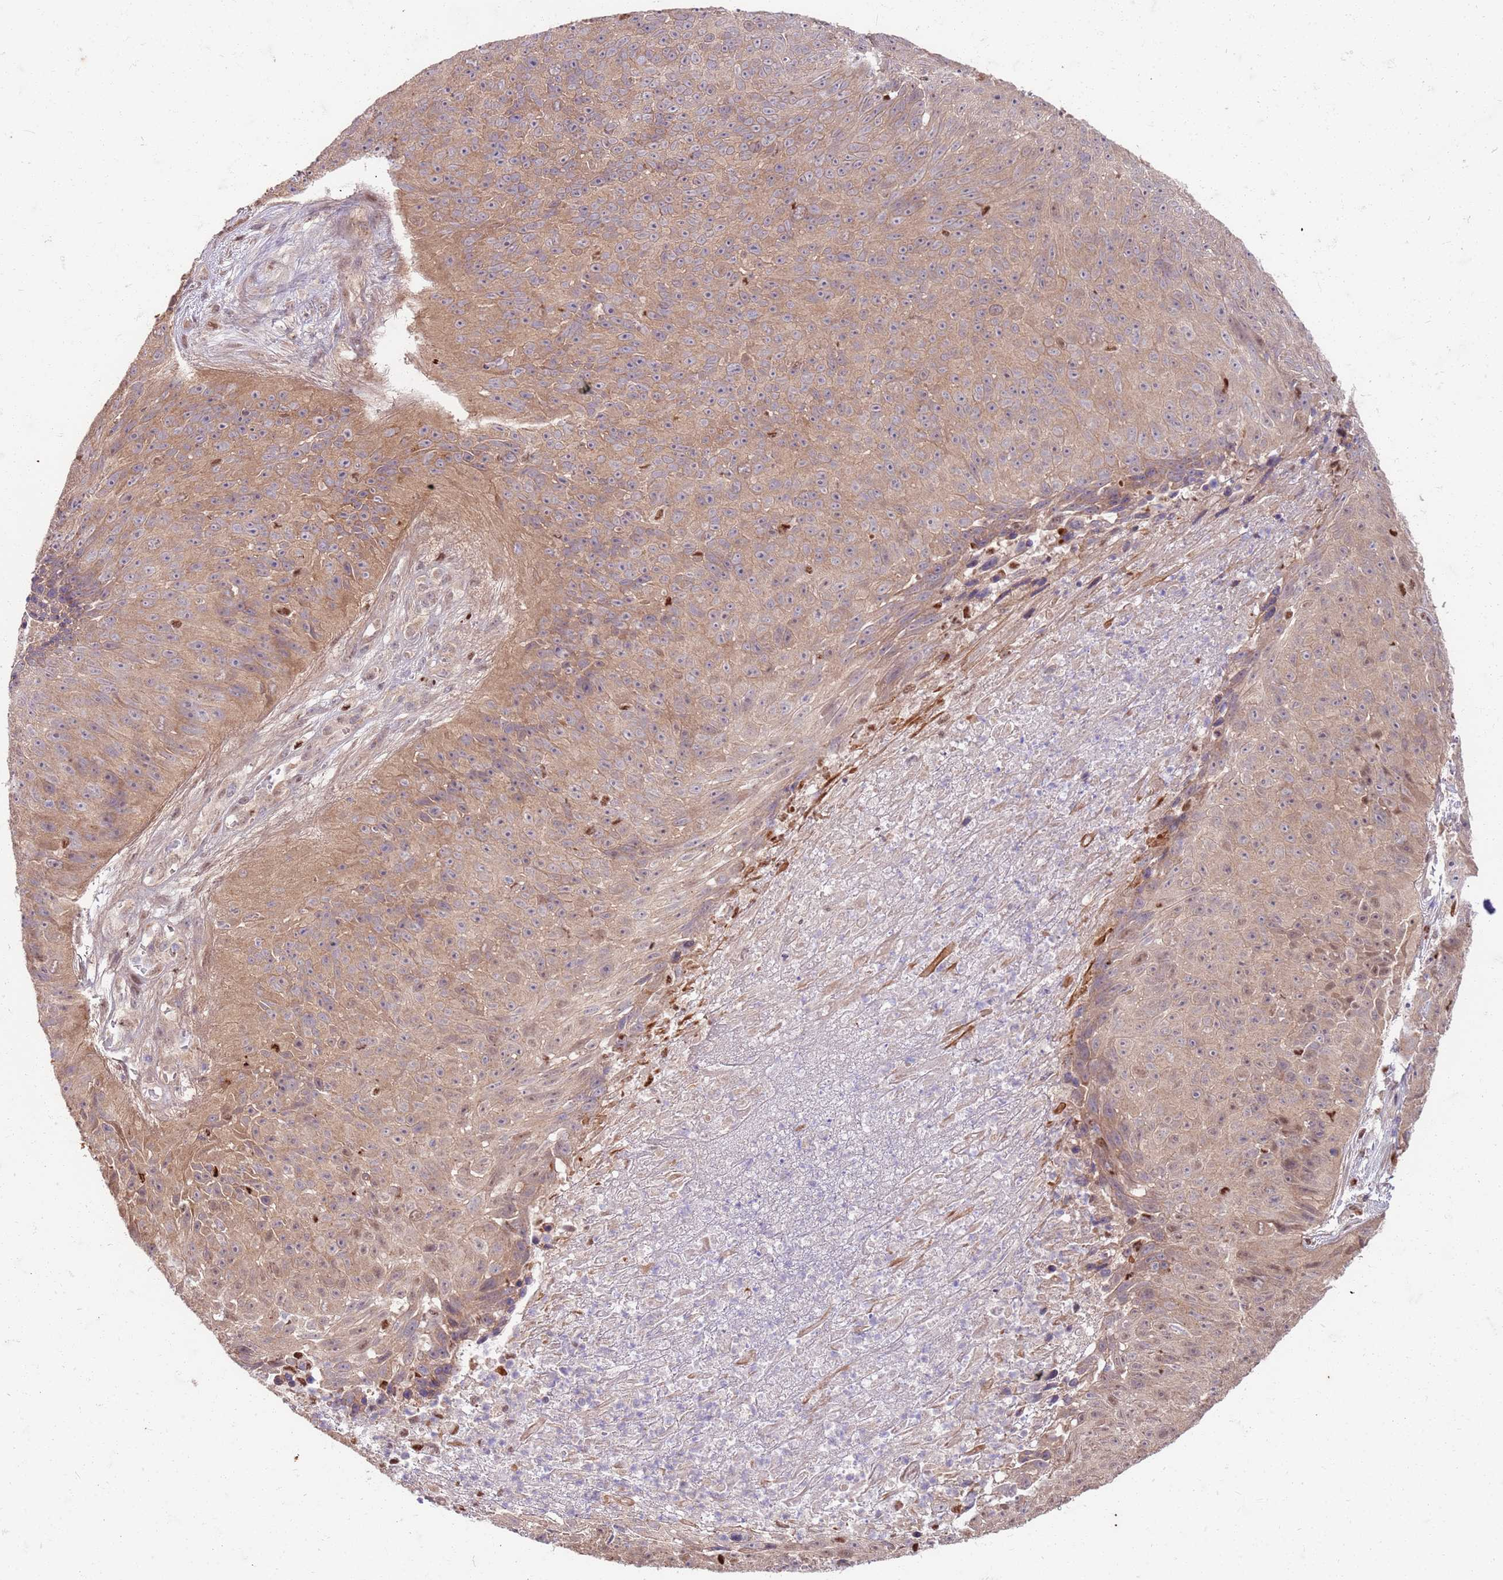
{"staining": {"intensity": "weak", "quantity": "25%-75%", "location": "cytoplasmic/membranous"}, "tissue": "skin cancer", "cell_type": "Tumor cells", "image_type": "cancer", "snomed": [{"axis": "morphology", "description": "Squamous cell carcinoma, NOS"}, {"axis": "topography", "description": "Skin"}], "caption": "Immunohistochemistry staining of squamous cell carcinoma (skin), which shows low levels of weak cytoplasmic/membranous staining in approximately 25%-75% of tumor cells indicating weak cytoplasmic/membranous protein expression. The staining was performed using DAB (3,3'-diaminobenzidine) (brown) for protein detection and nuclei were counterstained in hematoxylin (blue).", "gene": "OSBP", "patient": {"sex": "female", "age": 87}}